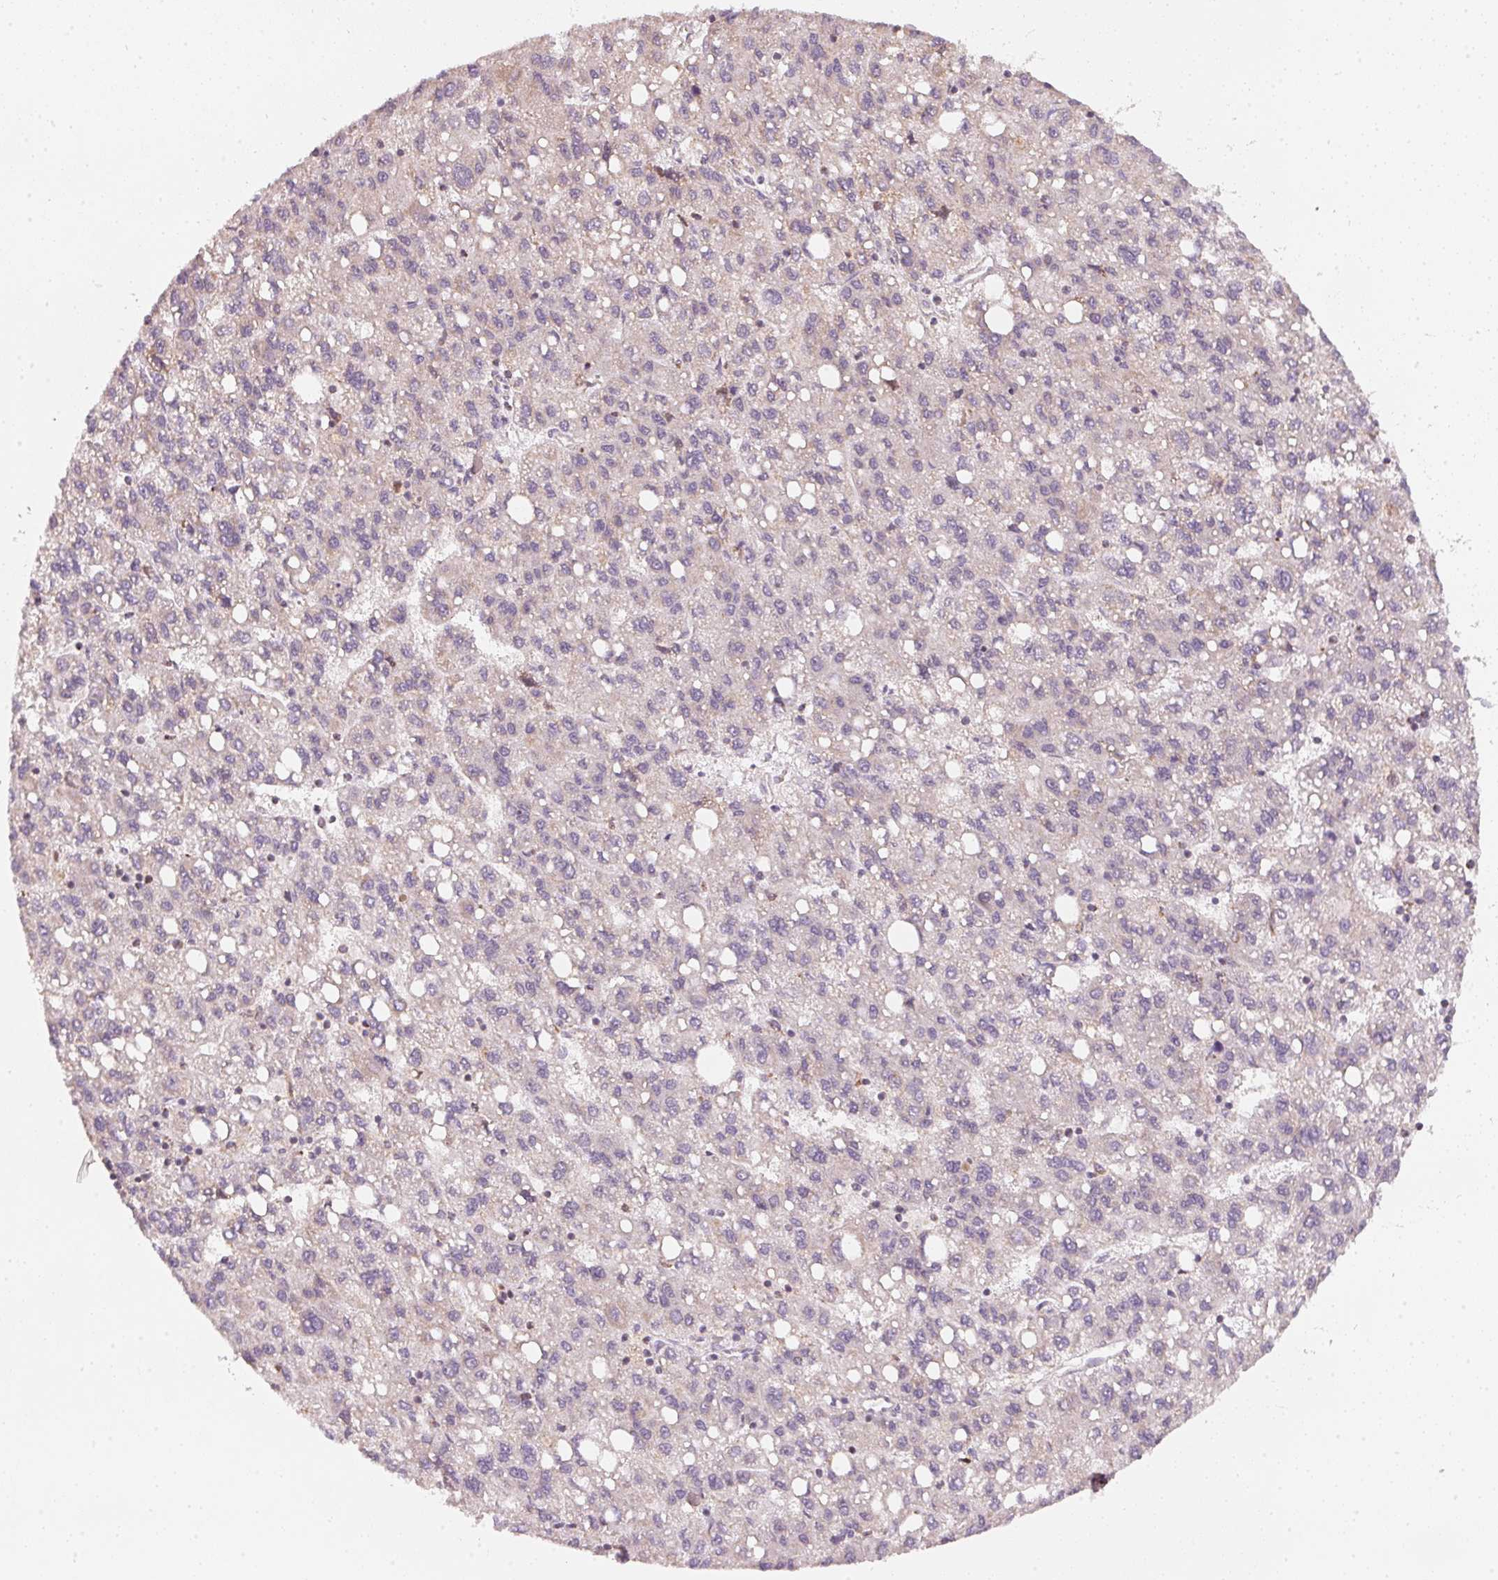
{"staining": {"intensity": "weak", "quantity": "<25%", "location": "cytoplasmic/membranous"}, "tissue": "liver cancer", "cell_type": "Tumor cells", "image_type": "cancer", "snomed": [{"axis": "morphology", "description": "Carcinoma, Hepatocellular, NOS"}, {"axis": "topography", "description": "Liver"}], "caption": "Tumor cells are negative for protein expression in human liver hepatocellular carcinoma.", "gene": "COQ7", "patient": {"sex": "female", "age": 82}}